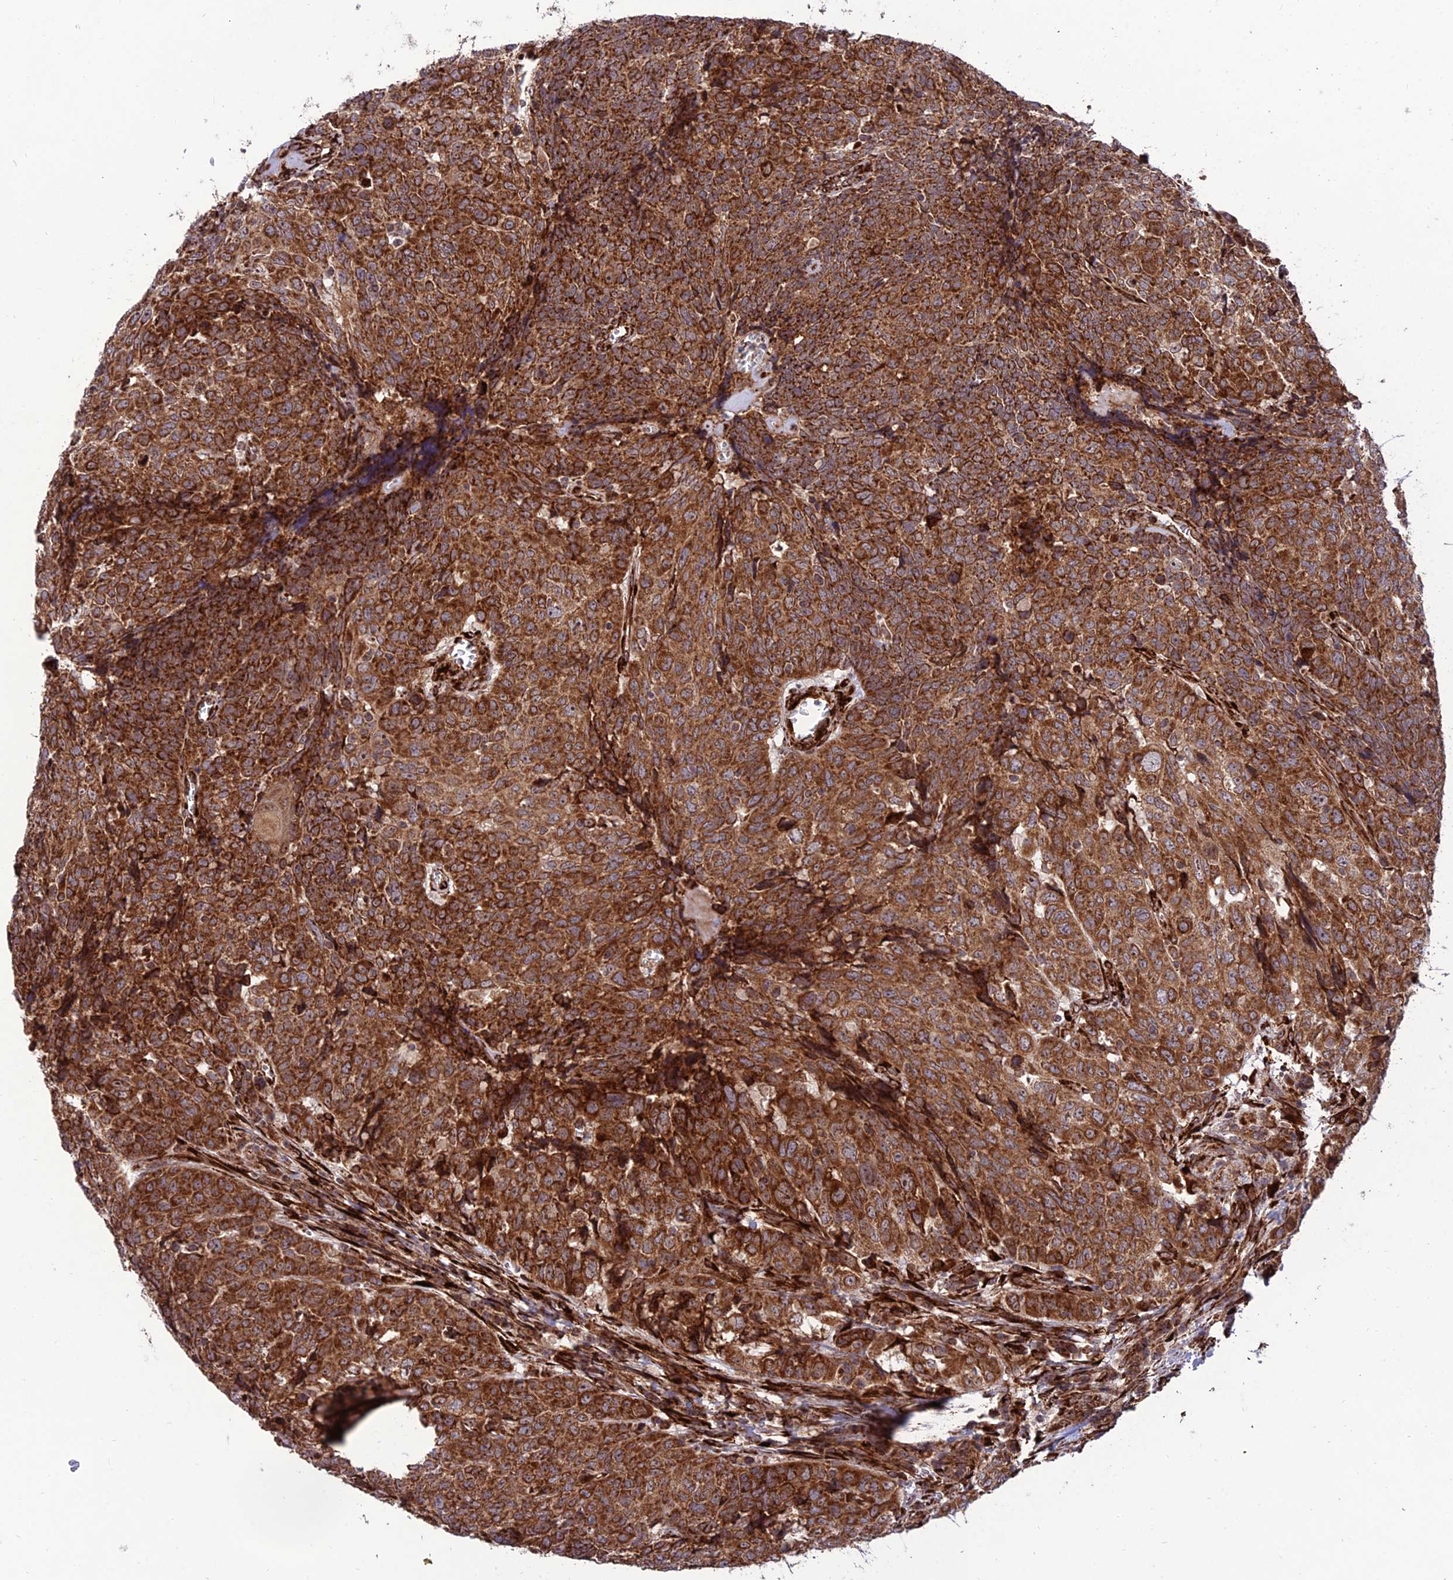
{"staining": {"intensity": "strong", "quantity": ">75%", "location": "cytoplasmic/membranous"}, "tissue": "head and neck cancer", "cell_type": "Tumor cells", "image_type": "cancer", "snomed": [{"axis": "morphology", "description": "Squamous cell carcinoma, NOS"}, {"axis": "topography", "description": "Head-Neck"}], "caption": "Tumor cells demonstrate strong cytoplasmic/membranous positivity in approximately >75% of cells in head and neck squamous cell carcinoma.", "gene": "CRTAP", "patient": {"sex": "male", "age": 66}}